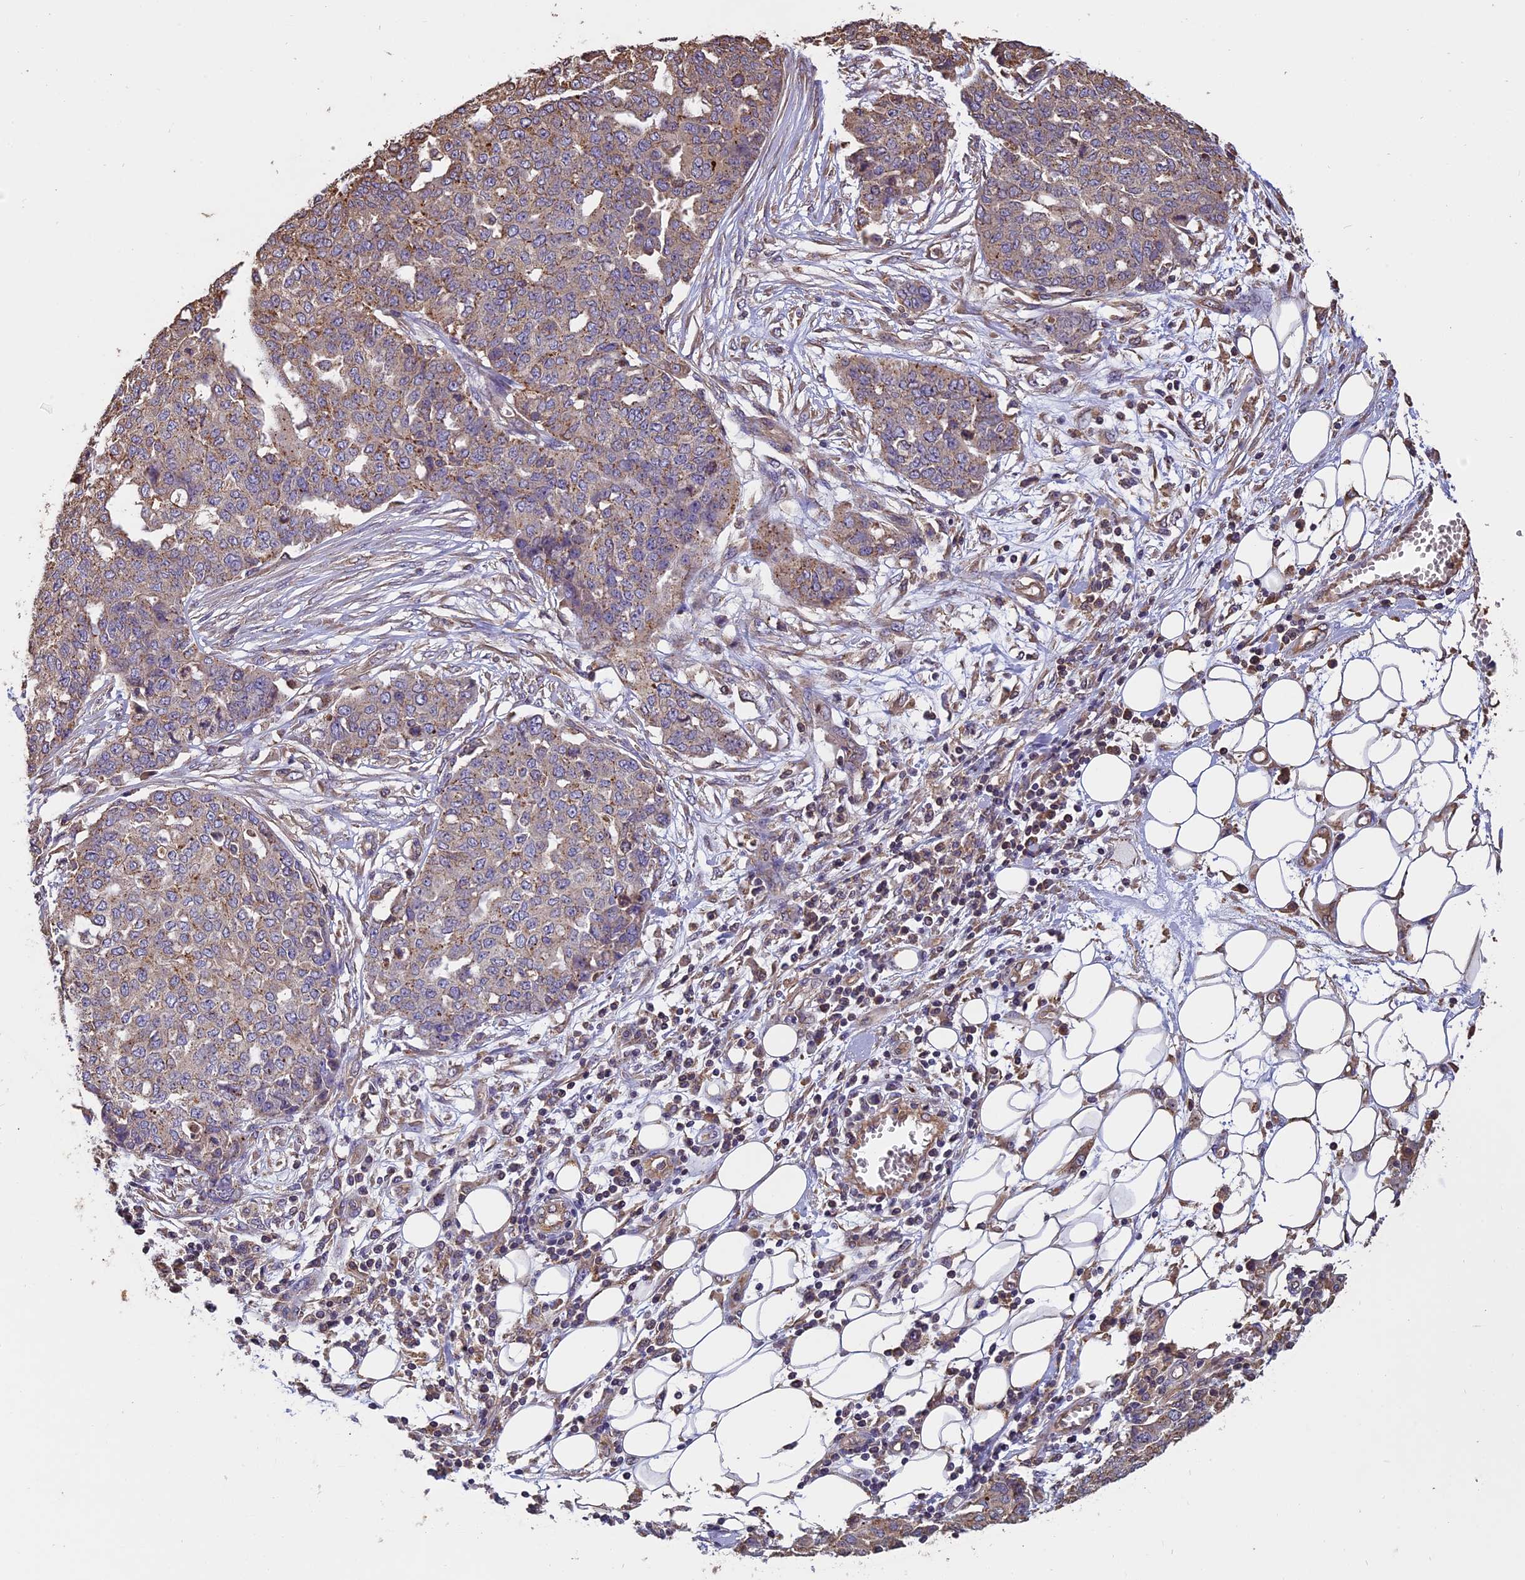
{"staining": {"intensity": "weak", "quantity": "<25%", "location": "cytoplasmic/membranous"}, "tissue": "ovarian cancer", "cell_type": "Tumor cells", "image_type": "cancer", "snomed": [{"axis": "morphology", "description": "Cystadenocarcinoma, serous, NOS"}, {"axis": "topography", "description": "Soft tissue"}, {"axis": "topography", "description": "Ovary"}], "caption": "This micrograph is of serous cystadenocarcinoma (ovarian) stained with immunohistochemistry (IHC) to label a protein in brown with the nuclei are counter-stained blue. There is no staining in tumor cells. (Immunohistochemistry, brightfield microscopy, high magnification).", "gene": "CHMP2A", "patient": {"sex": "female", "age": 57}}